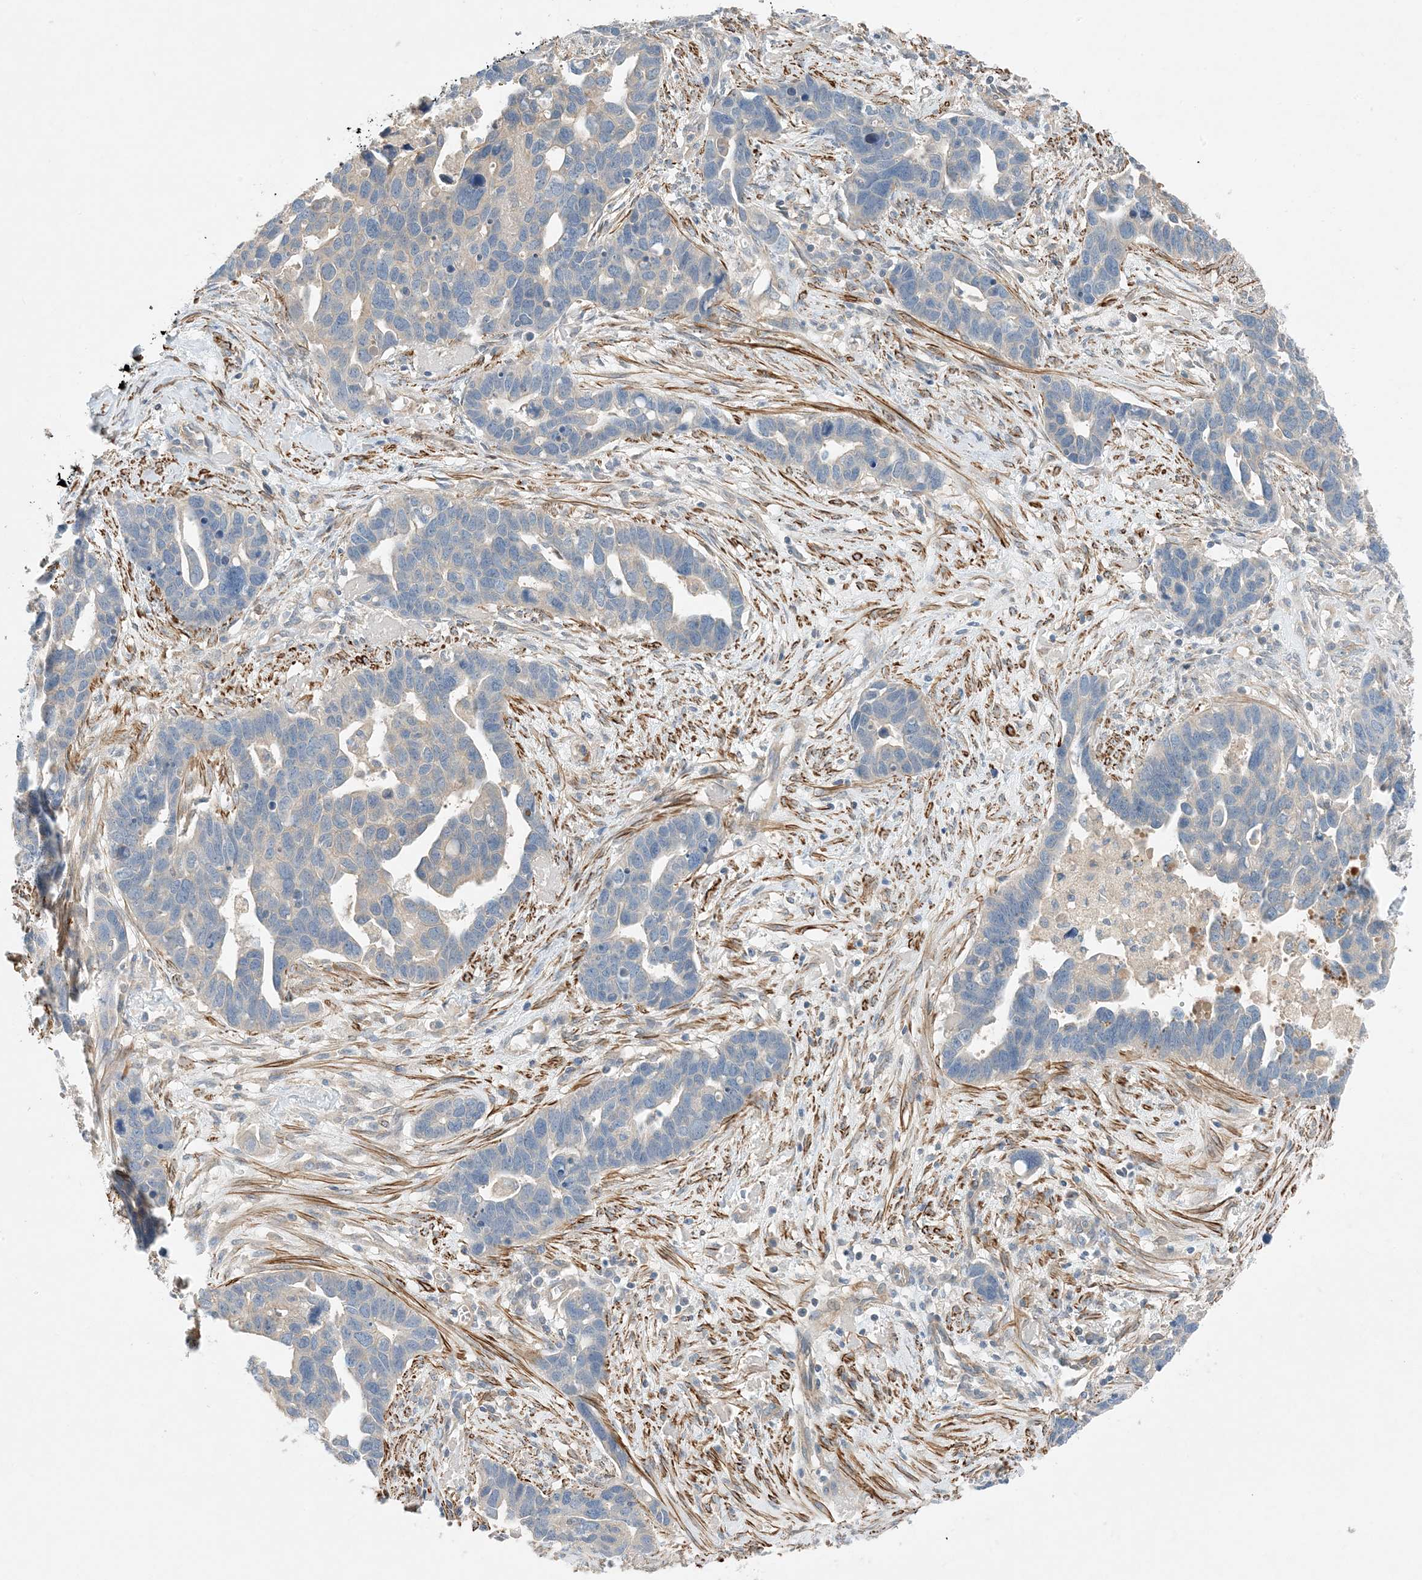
{"staining": {"intensity": "negative", "quantity": "none", "location": "none"}, "tissue": "ovarian cancer", "cell_type": "Tumor cells", "image_type": "cancer", "snomed": [{"axis": "morphology", "description": "Cystadenocarcinoma, serous, NOS"}, {"axis": "topography", "description": "Ovary"}], "caption": "Immunohistochemistry histopathology image of ovarian serous cystadenocarcinoma stained for a protein (brown), which displays no staining in tumor cells.", "gene": "KIFBP", "patient": {"sex": "female", "age": 54}}